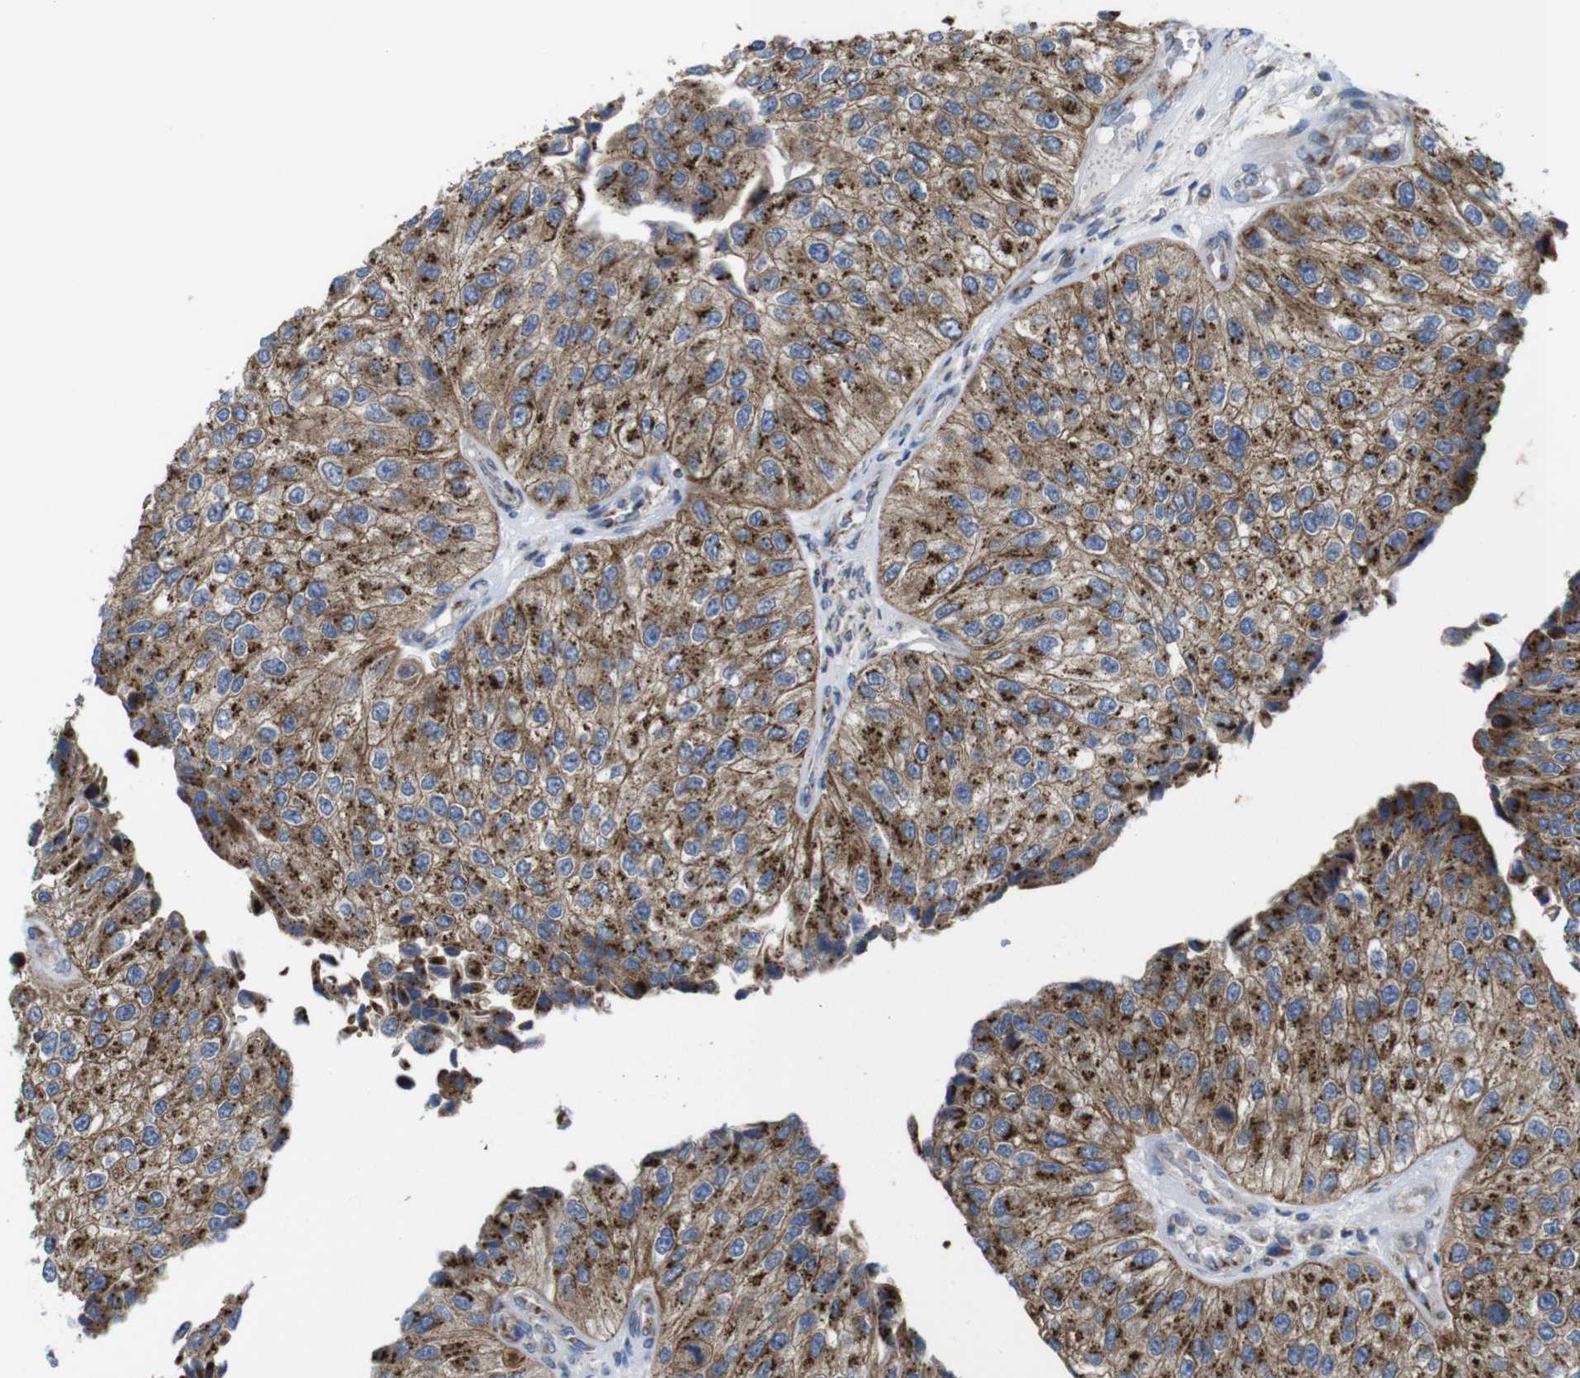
{"staining": {"intensity": "strong", "quantity": "25%-75%", "location": "cytoplasmic/membranous"}, "tissue": "urothelial cancer", "cell_type": "Tumor cells", "image_type": "cancer", "snomed": [{"axis": "morphology", "description": "Urothelial carcinoma, High grade"}, {"axis": "topography", "description": "Kidney"}, {"axis": "topography", "description": "Urinary bladder"}], "caption": "Urothelial cancer stained for a protein demonstrates strong cytoplasmic/membranous positivity in tumor cells.", "gene": "EFCAB14", "patient": {"sex": "male", "age": 77}}